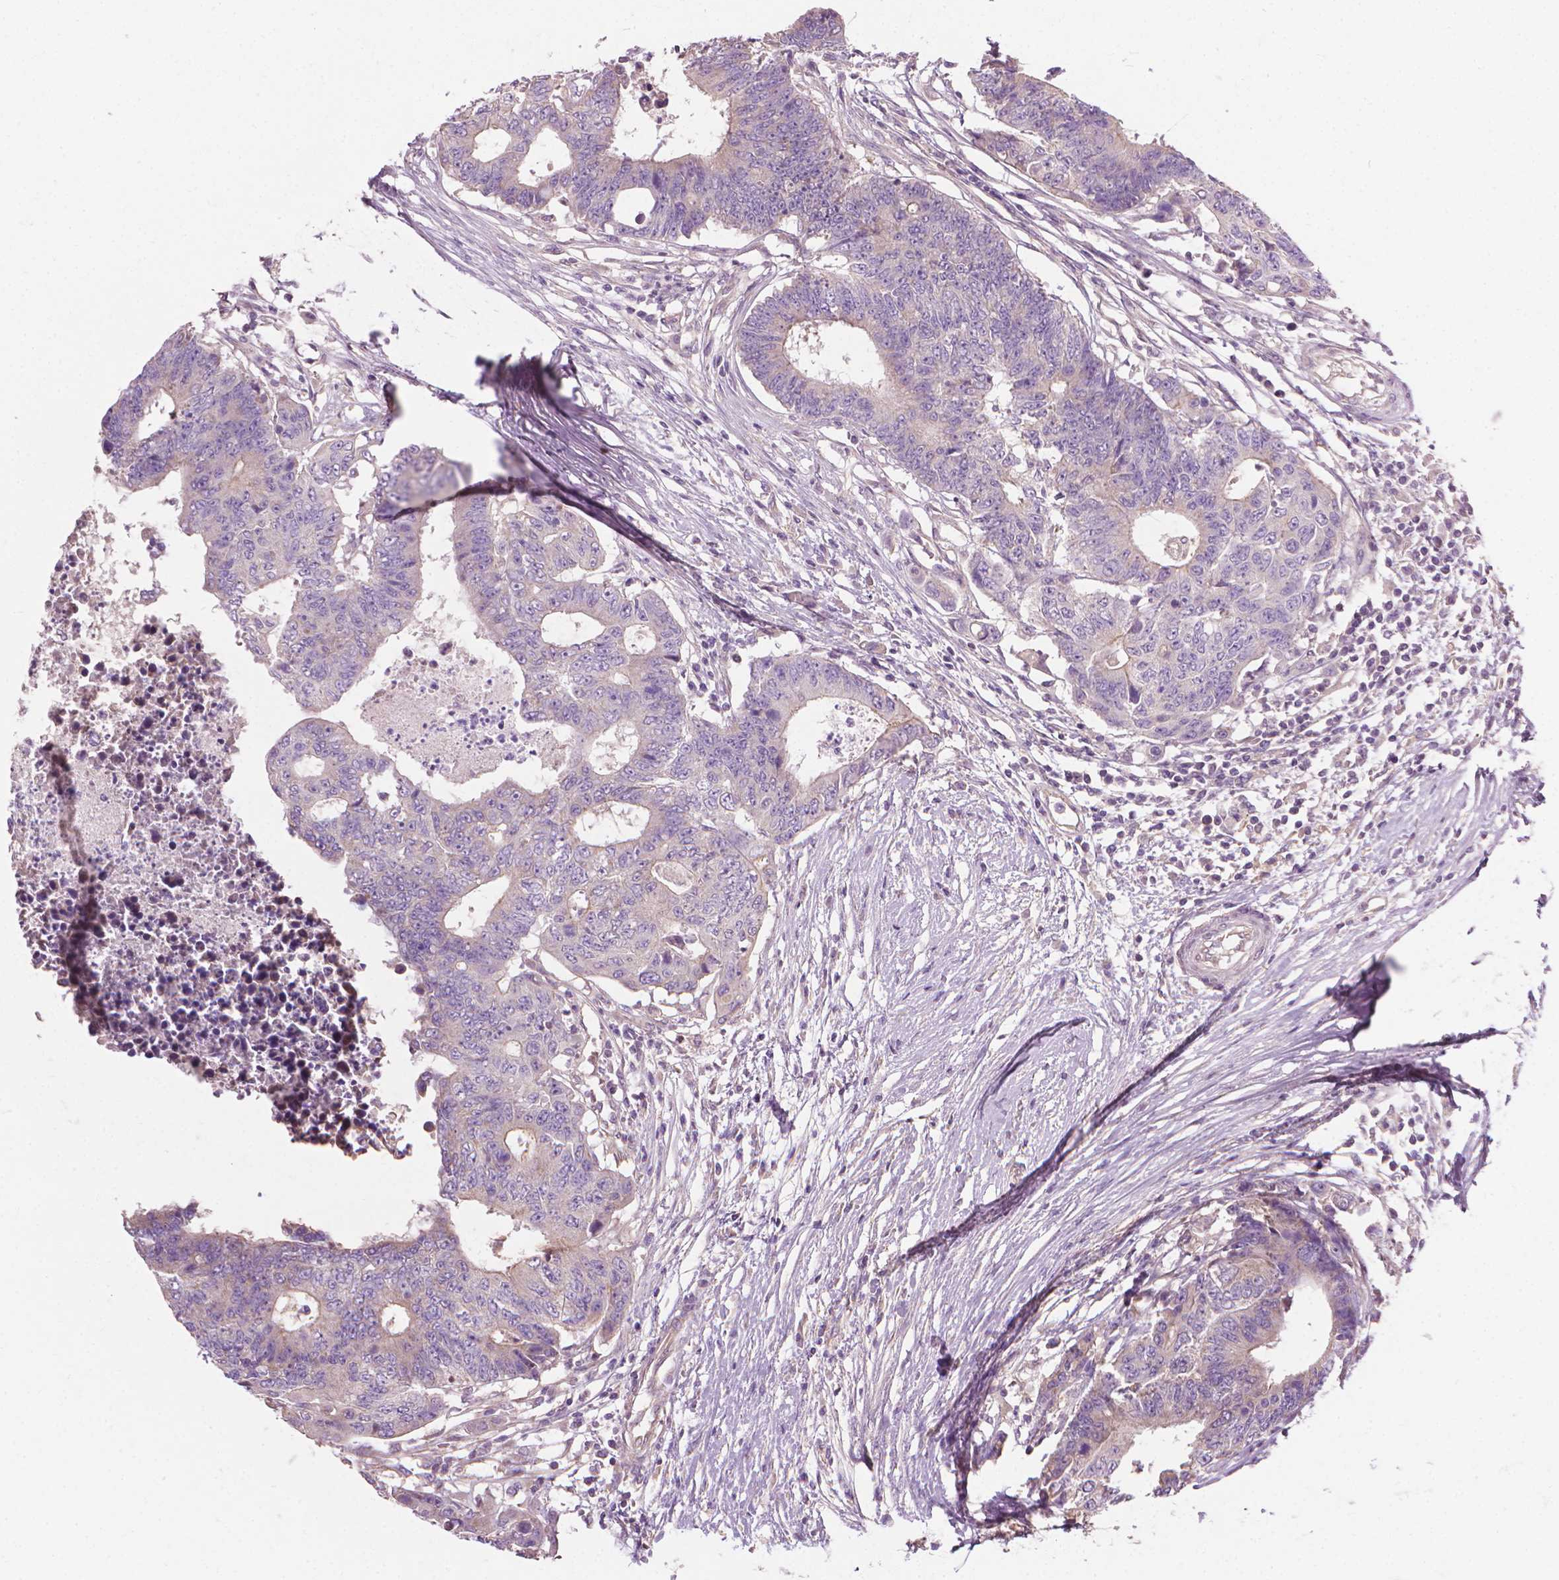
{"staining": {"intensity": "negative", "quantity": "none", "location": "none"}, "tissue": "colorectal cancer", "cell_type": "Tumor cells", "image_type": "cancer", "snomed": [{"axis": "morphology", "description": "Adenocarcinoma, NOS"}, {"axis": "topography", "description": "Colon"}], "caption": "Adenocarcinoma (colorectal) was stained to show a protein in brown. There is no significant staining in tumor cells.", "gene": "RIIAD1", "patient": {"sex": "female", "age": 48}}